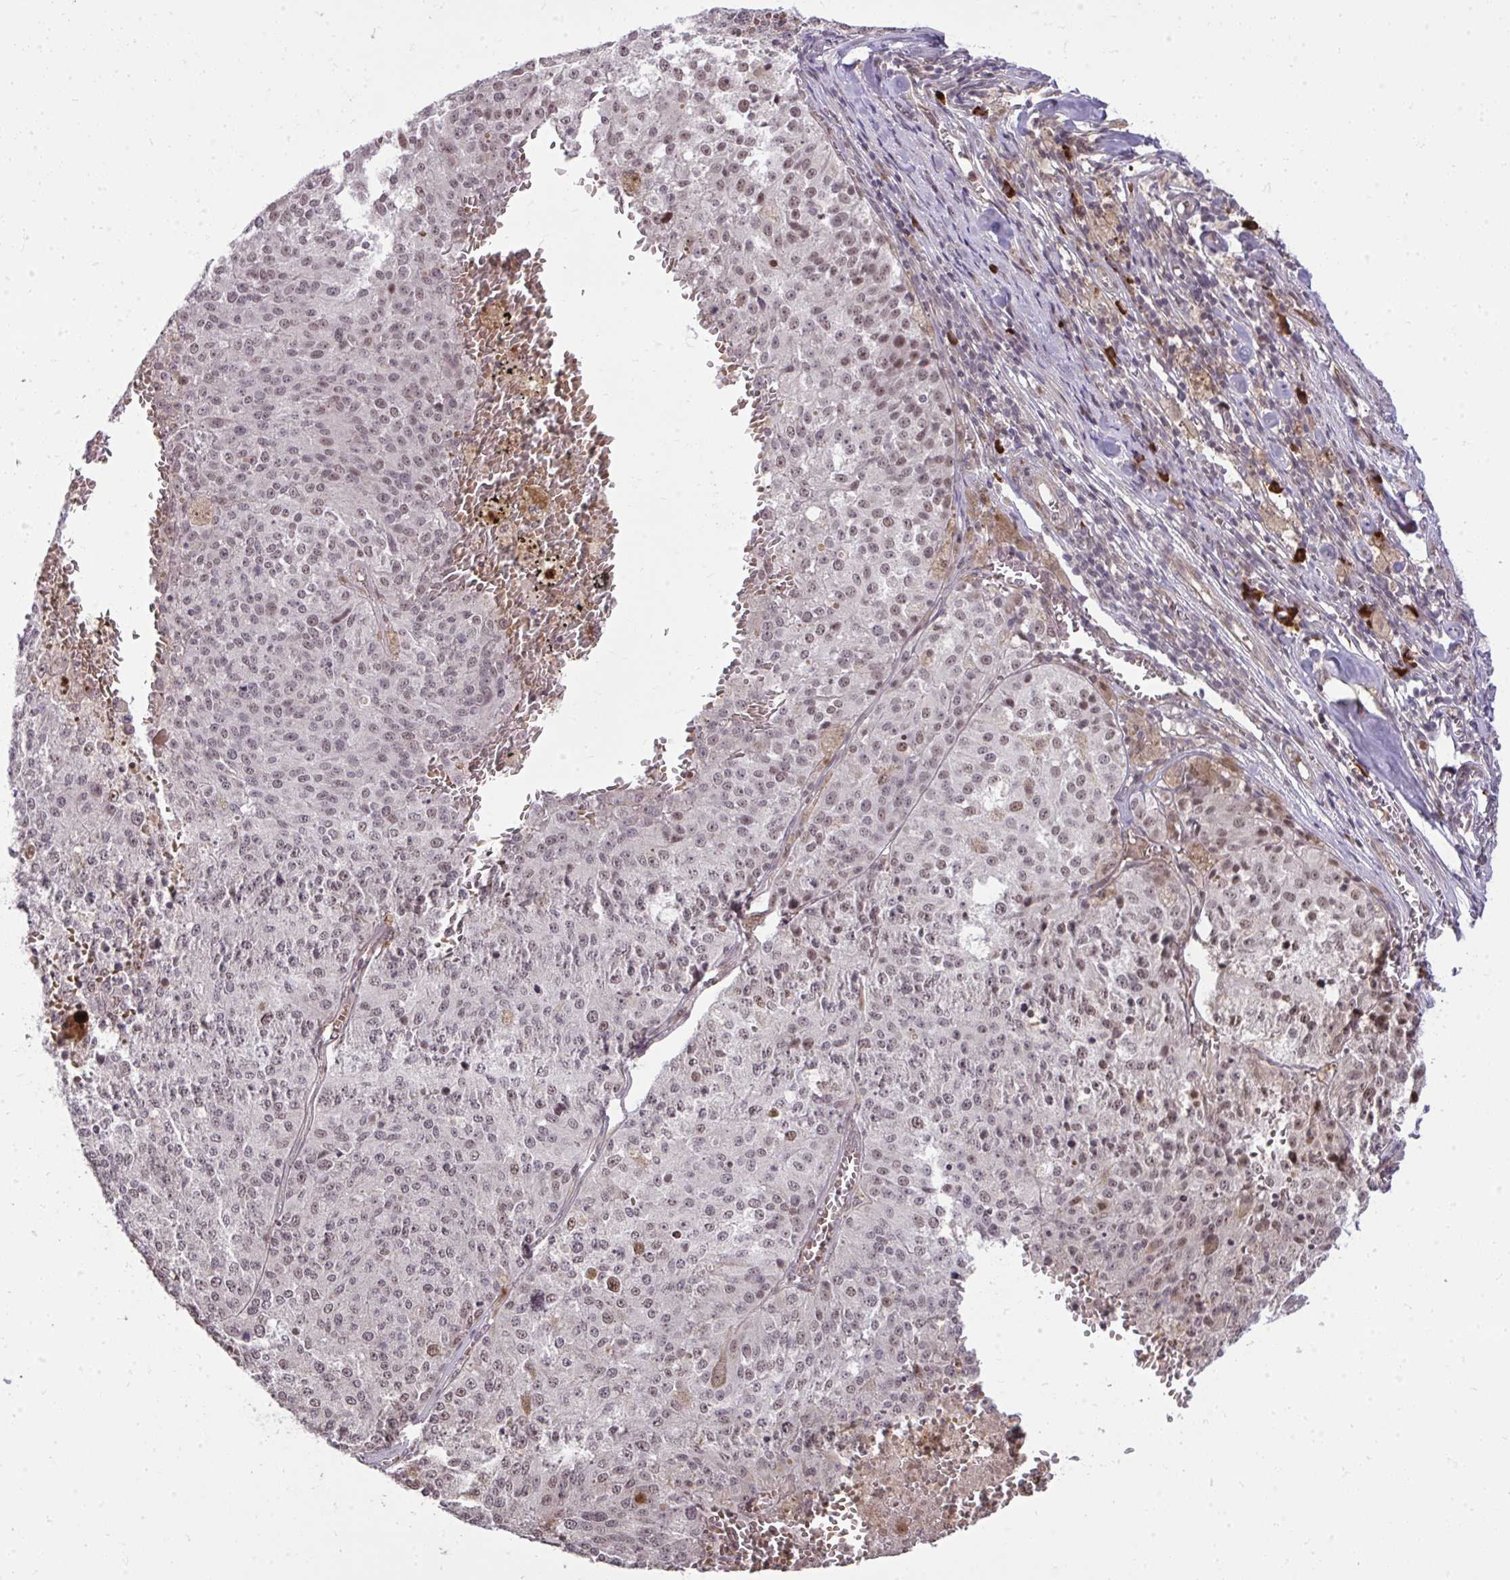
{"staining": {"intensity": "weak", "quantity": ">75%", "location": "nuclear"}, "tissue": "melanoma", "cell_type": "Tumor cells", "image_type": "cancer", "snomed": [{"axis": "morphology", "description": "Malignant melanoma, Metastatic site"}, {"axis": "topography", "description": "Lymph node"}], "caption": "This micrograph exhibits immunohistochemistry (IHC) staining of human melanoma, with low weak nuclear staining in about >75% of tumor cells.", "gene": "ZSCAN9", "patient": {"sex": "female", "age": 64}}